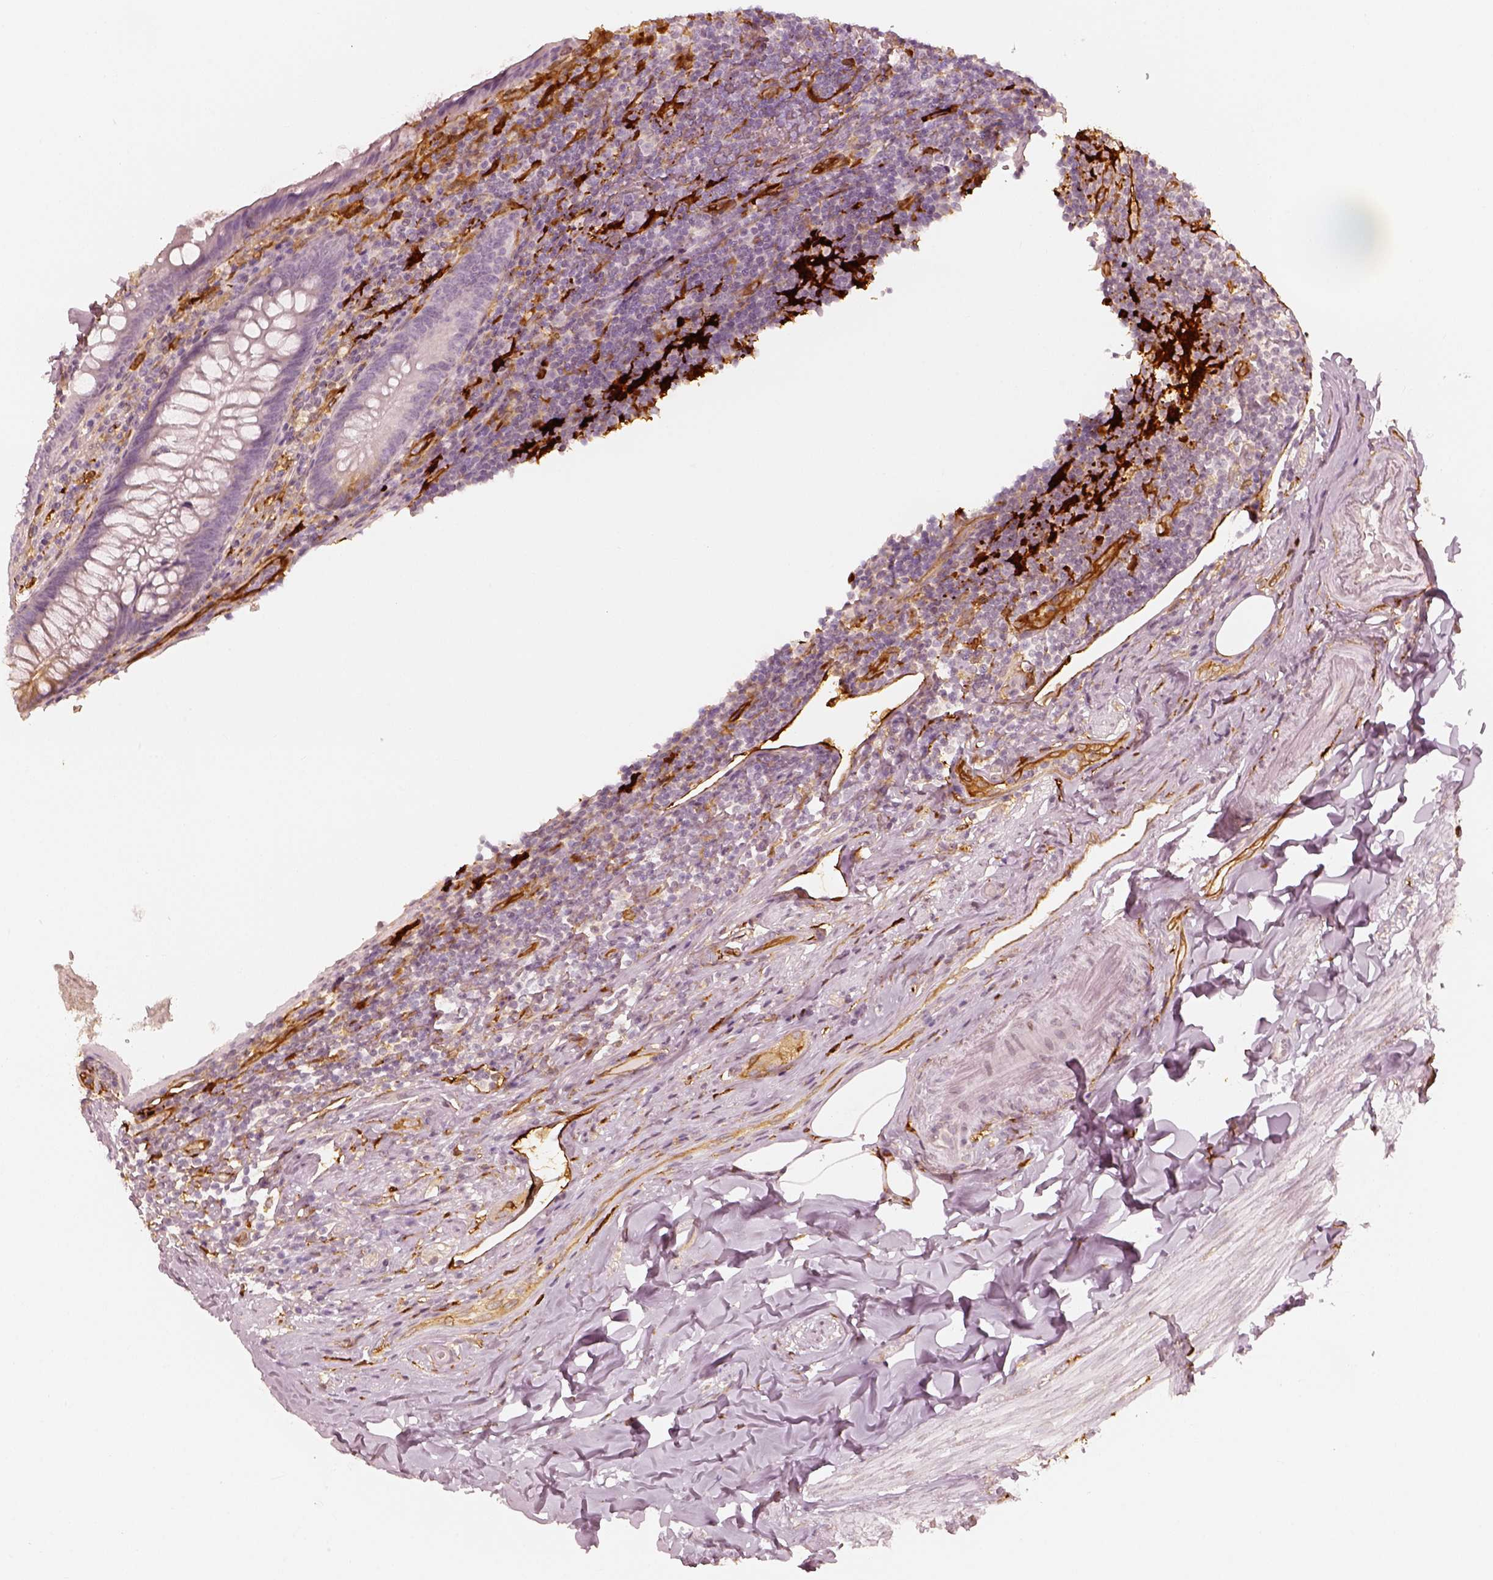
{"staining": {"intensity": "negative", "quantity": "none", "location": "none"}, "tissue": "appendix", "cell_type": "Glandular cells", "image_type": "normal", "snomed": [{"axis": "morphology", "description": "Normal tissue, NOS"}, {"axis": "topography", "description": "Appendix"}], "caption": "This is a photomicrograph of IHC staining of benign appendix, which shows no positivity in glandular cells.", "gene": "FSCN1", "patient": {"sex": "male", "age": 47}}